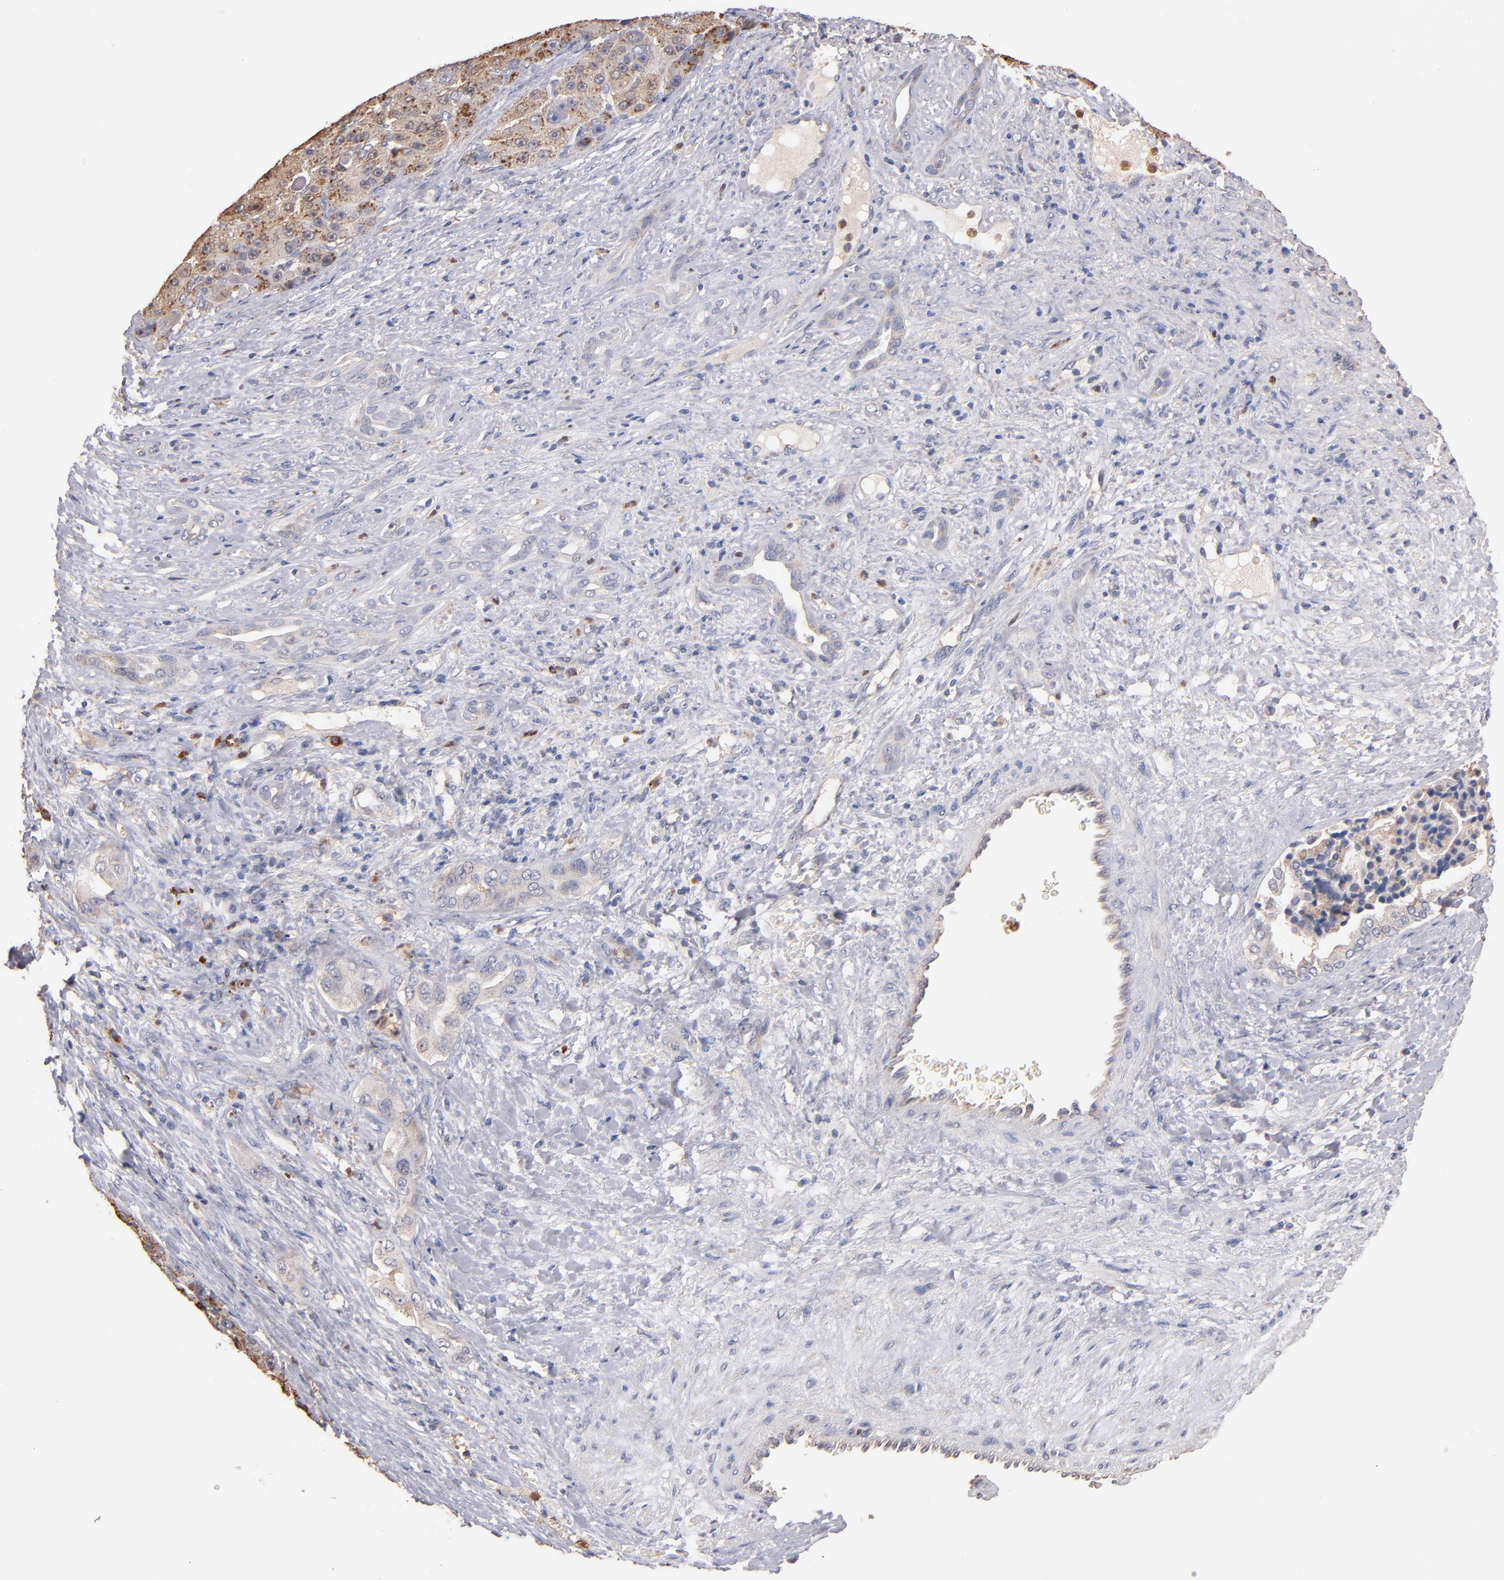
{"staining": {"intensity": "moderate", "quantity": ">75%", "location": "cytoplasmic/membranous"}, "tissue": "liver cancer", "cell_type": "Tumor cells", "image_type": "cancer", "snomed": [{"axis": "morphology", "description": "Carcinoma, Hepatocellular, NOS"}, {"axis": "topography", "description": "Liver"}], "caption": "Immunohistochemical staining of human liver cancer shows moderate cytoplasmic/membranous protein positivity in about >75% of tumor cells. (DAB (3,3'-diaminobenzidine) IHC with brightfield microscopy, high magnification).", "gene": "RO60", "patient": {"sex": "male", "age": 76}}